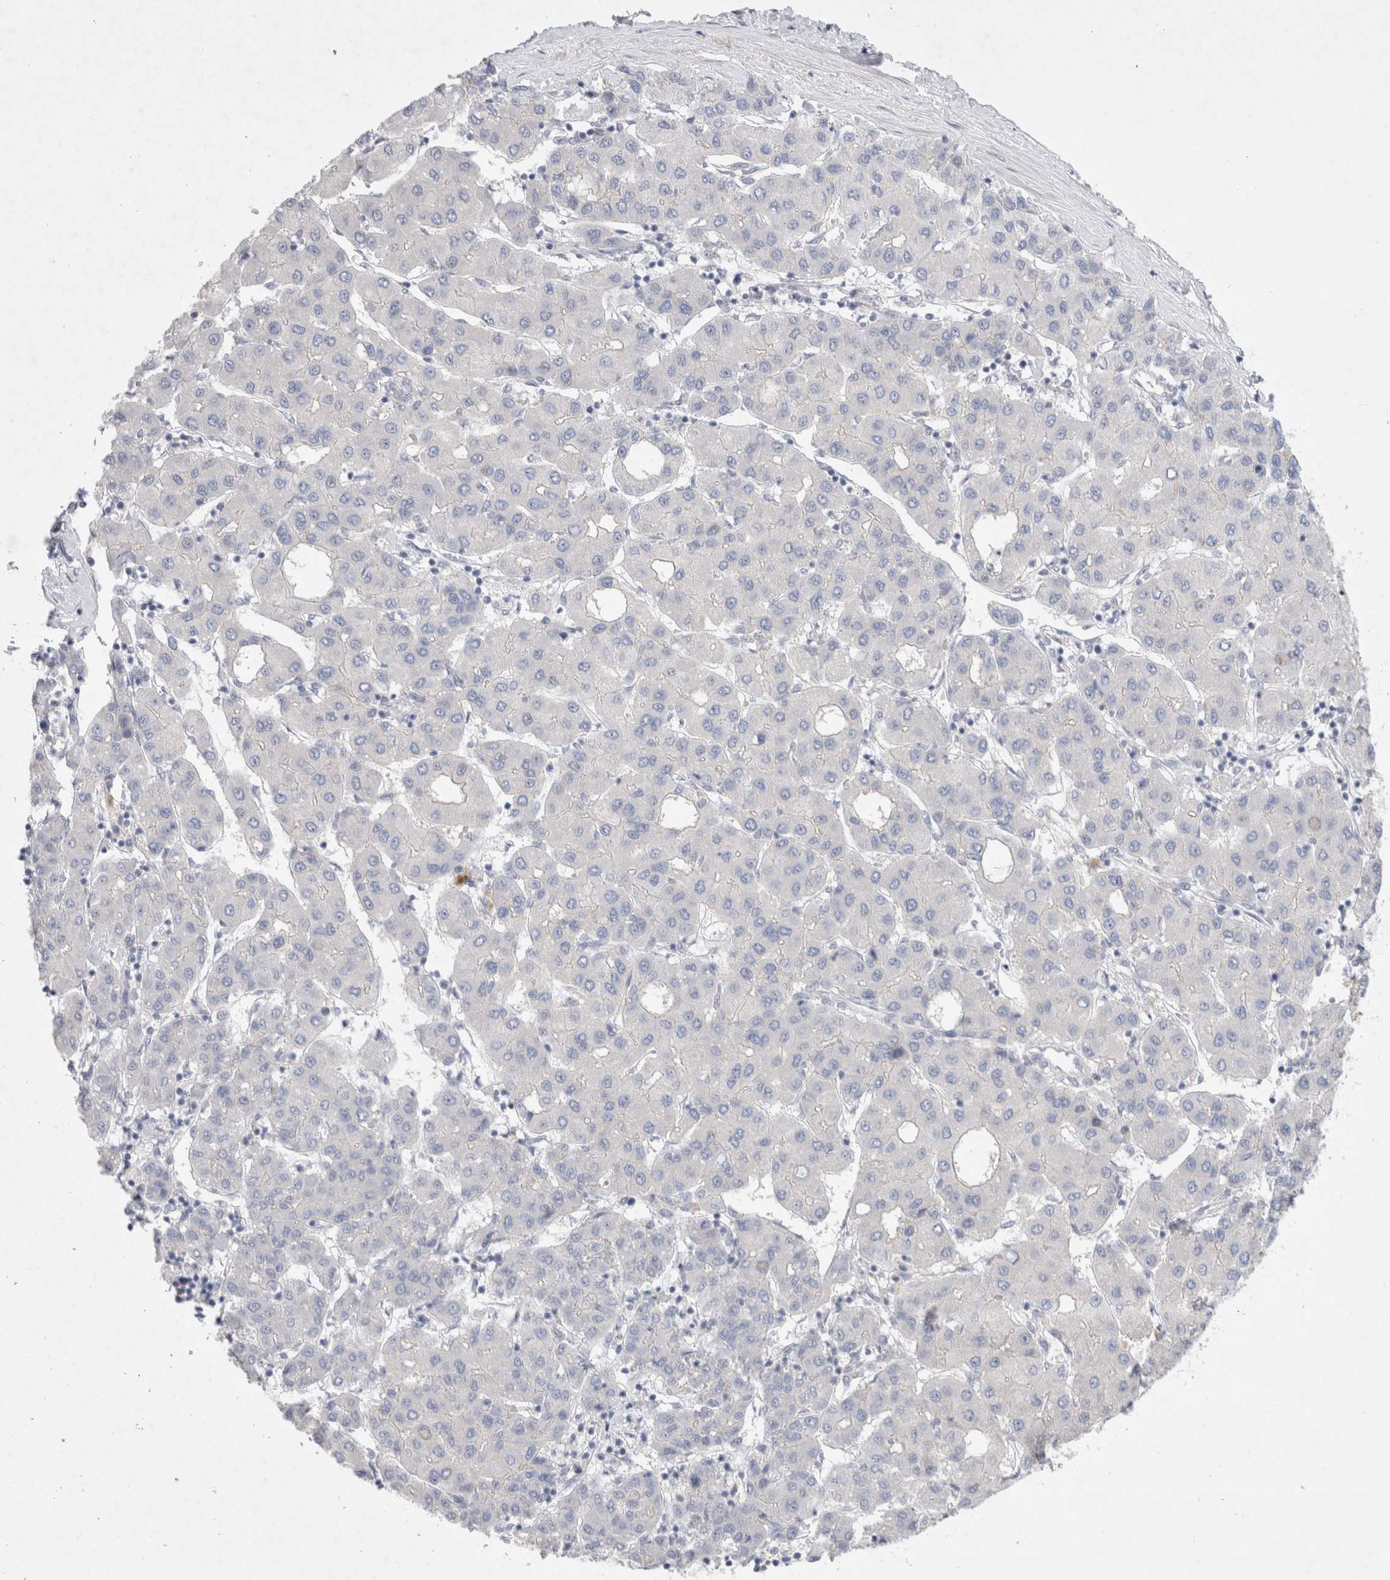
{"staining": {"intensity": "negative", "quantity": "none", "location": "none"}, "tissue": "liver cancer", "cell_type": "Tumor cells", "image_type": "cancer", "snomed": [{"axis": "morphology", "description": "Carcinoma, Hepatocellular, NOS"}, {"axis": "topography", "description": "Liver"}], "caption": "DAB immunohistochemical staining of hepatocellular carcinoma (liver) reveals no significant positivity in tumor cells.", "gene": "BICD2", "patient": {"sex": "male", "age": 65}}